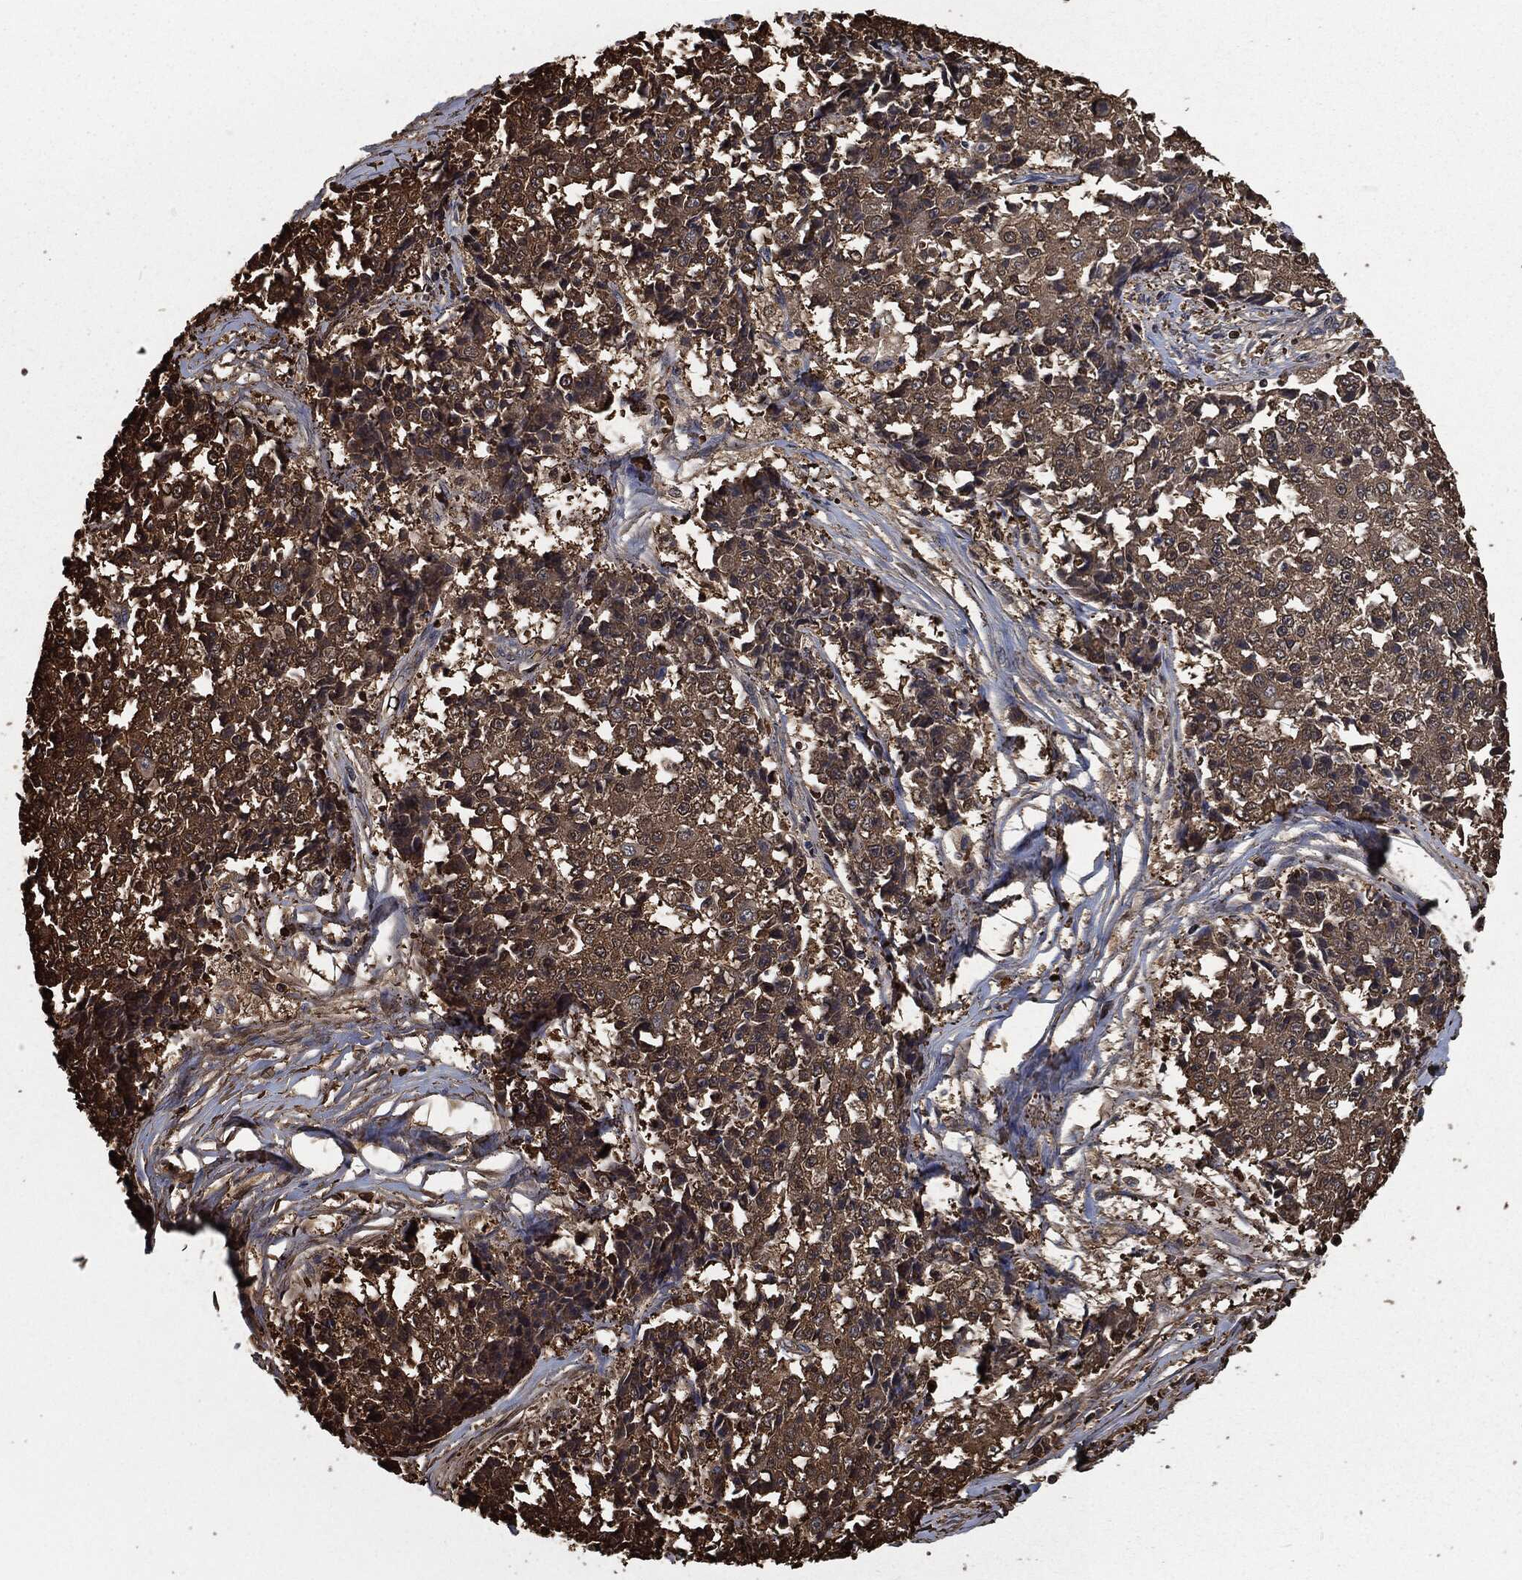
{"staining": {"intensity": "moderate", "quantity": ">75%", "location": "cytoplasmic/membranous"}, "tissue": "ovarian cancer", "cell_type": "Tumor cells", "image_type": "cancer", "snomed": [{"axis": "morphology", "description": "Carcinoma, endometroid"}, {"axis": "topography", "description": "Ovary"}], "caption": "Immunohistochemical staining of human ovarian endometroid carcinoma demonstrates moderate cytoplasmic/membranous protein expression in about >75% of tumor cells. Using DAB (brown) and hematoxylin (blue) stains, captured at high magnification using brightfield microscopy.", "gene": "PRDX4", "patient": {"sex": "female", "age": 42}}